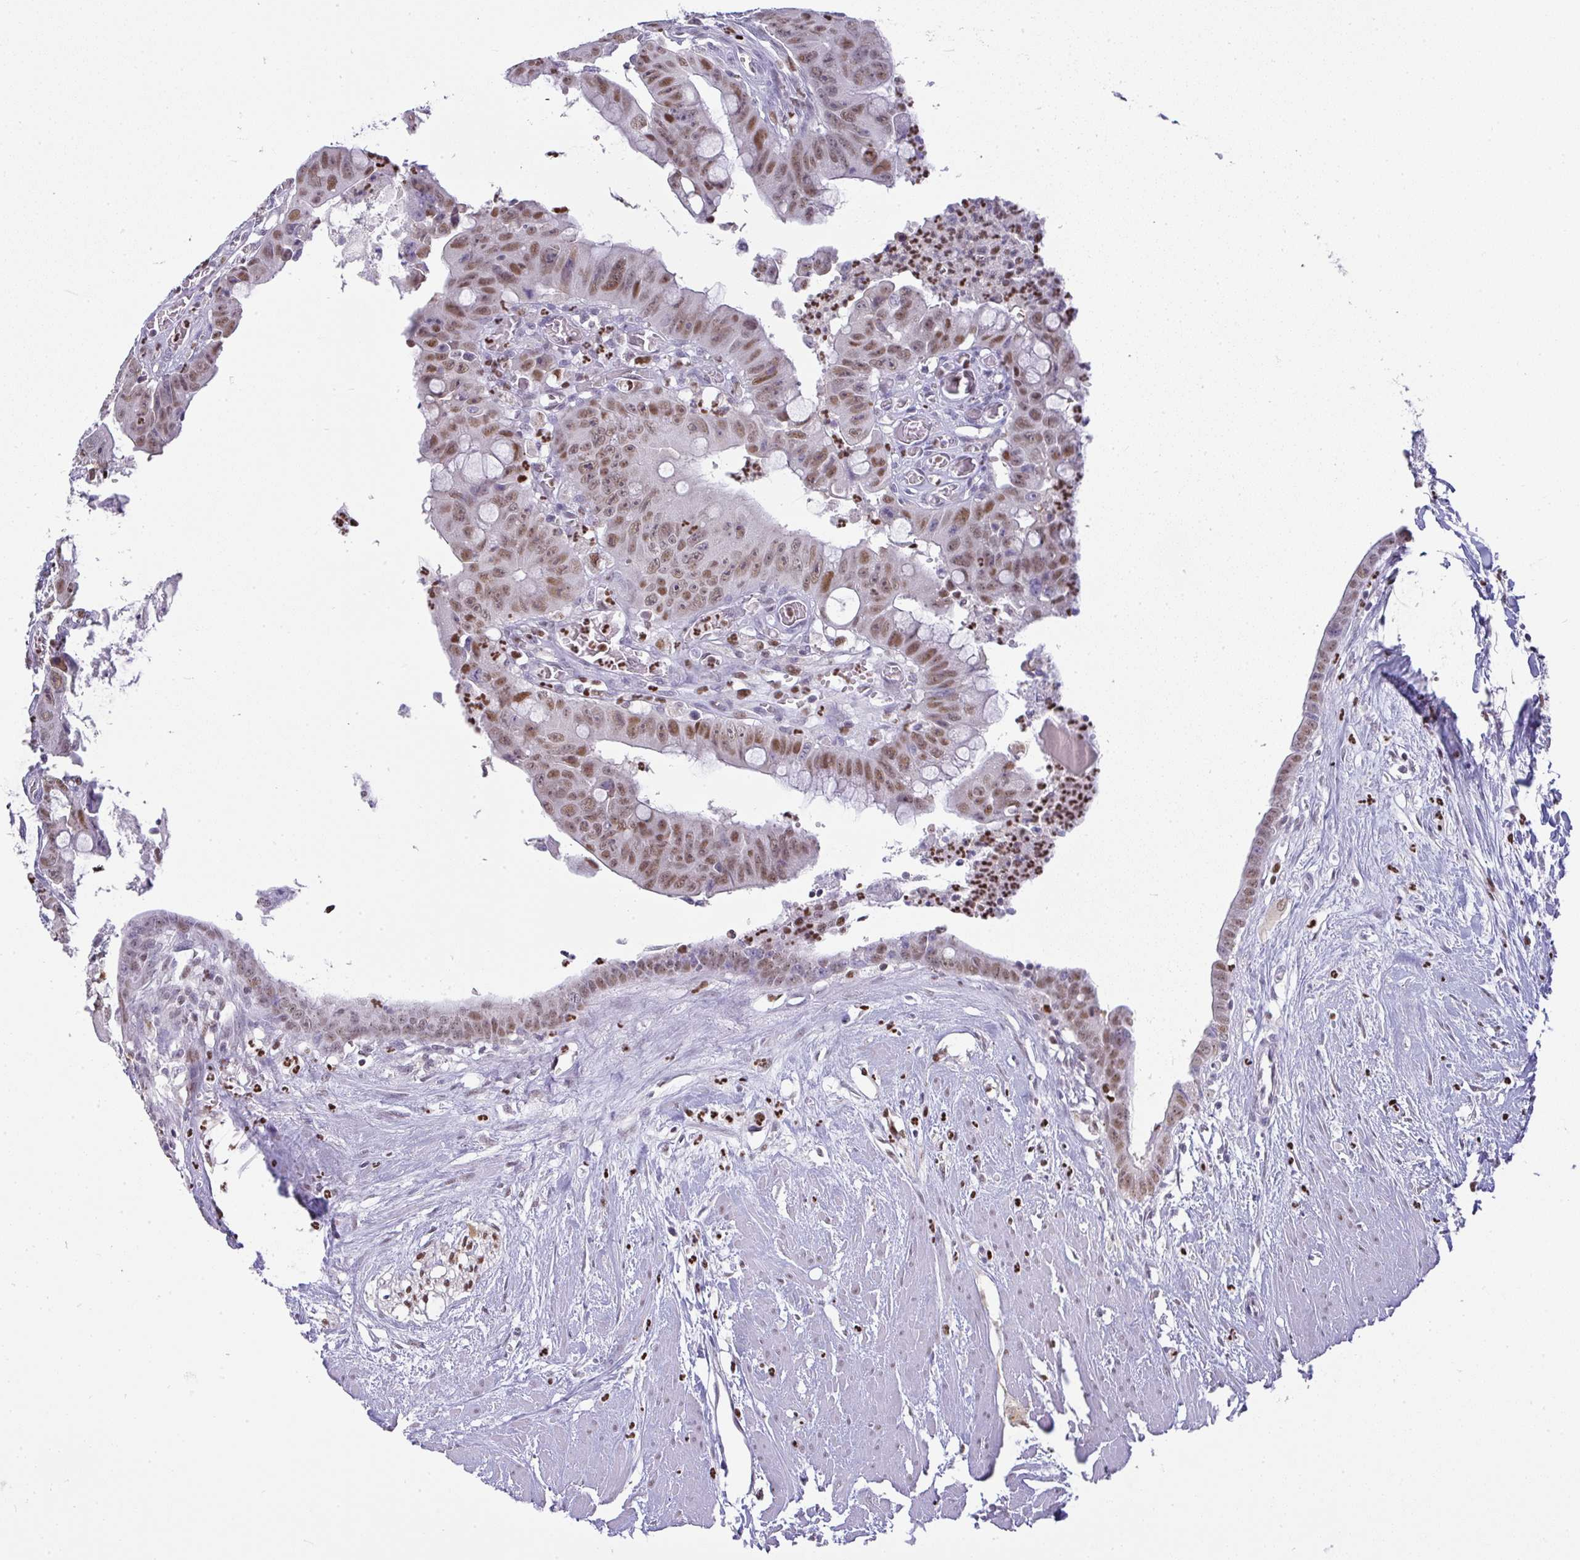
{"staining": {"intensity": "moderate", "quantity": ">75%", "location": "nuclear"}, "tissue": "colorectal cancer", "cell_type": "Tumor cells", "image_type": "cancer", "snomed": [{"axis": "morphology", "description": "Adenocarcinoma, NOS"}, {"axis": "topography", "description": "Rectum"}], "caption": "This photomicrograph demonstrates immunohistochemistry staining of human colorectal cancer (adenocarcinoma), with medium moderate nuclear expression in approximately >75% of tumor cells.", "gene": "BBX", "patient": {"sex": "male", "age": 78}}